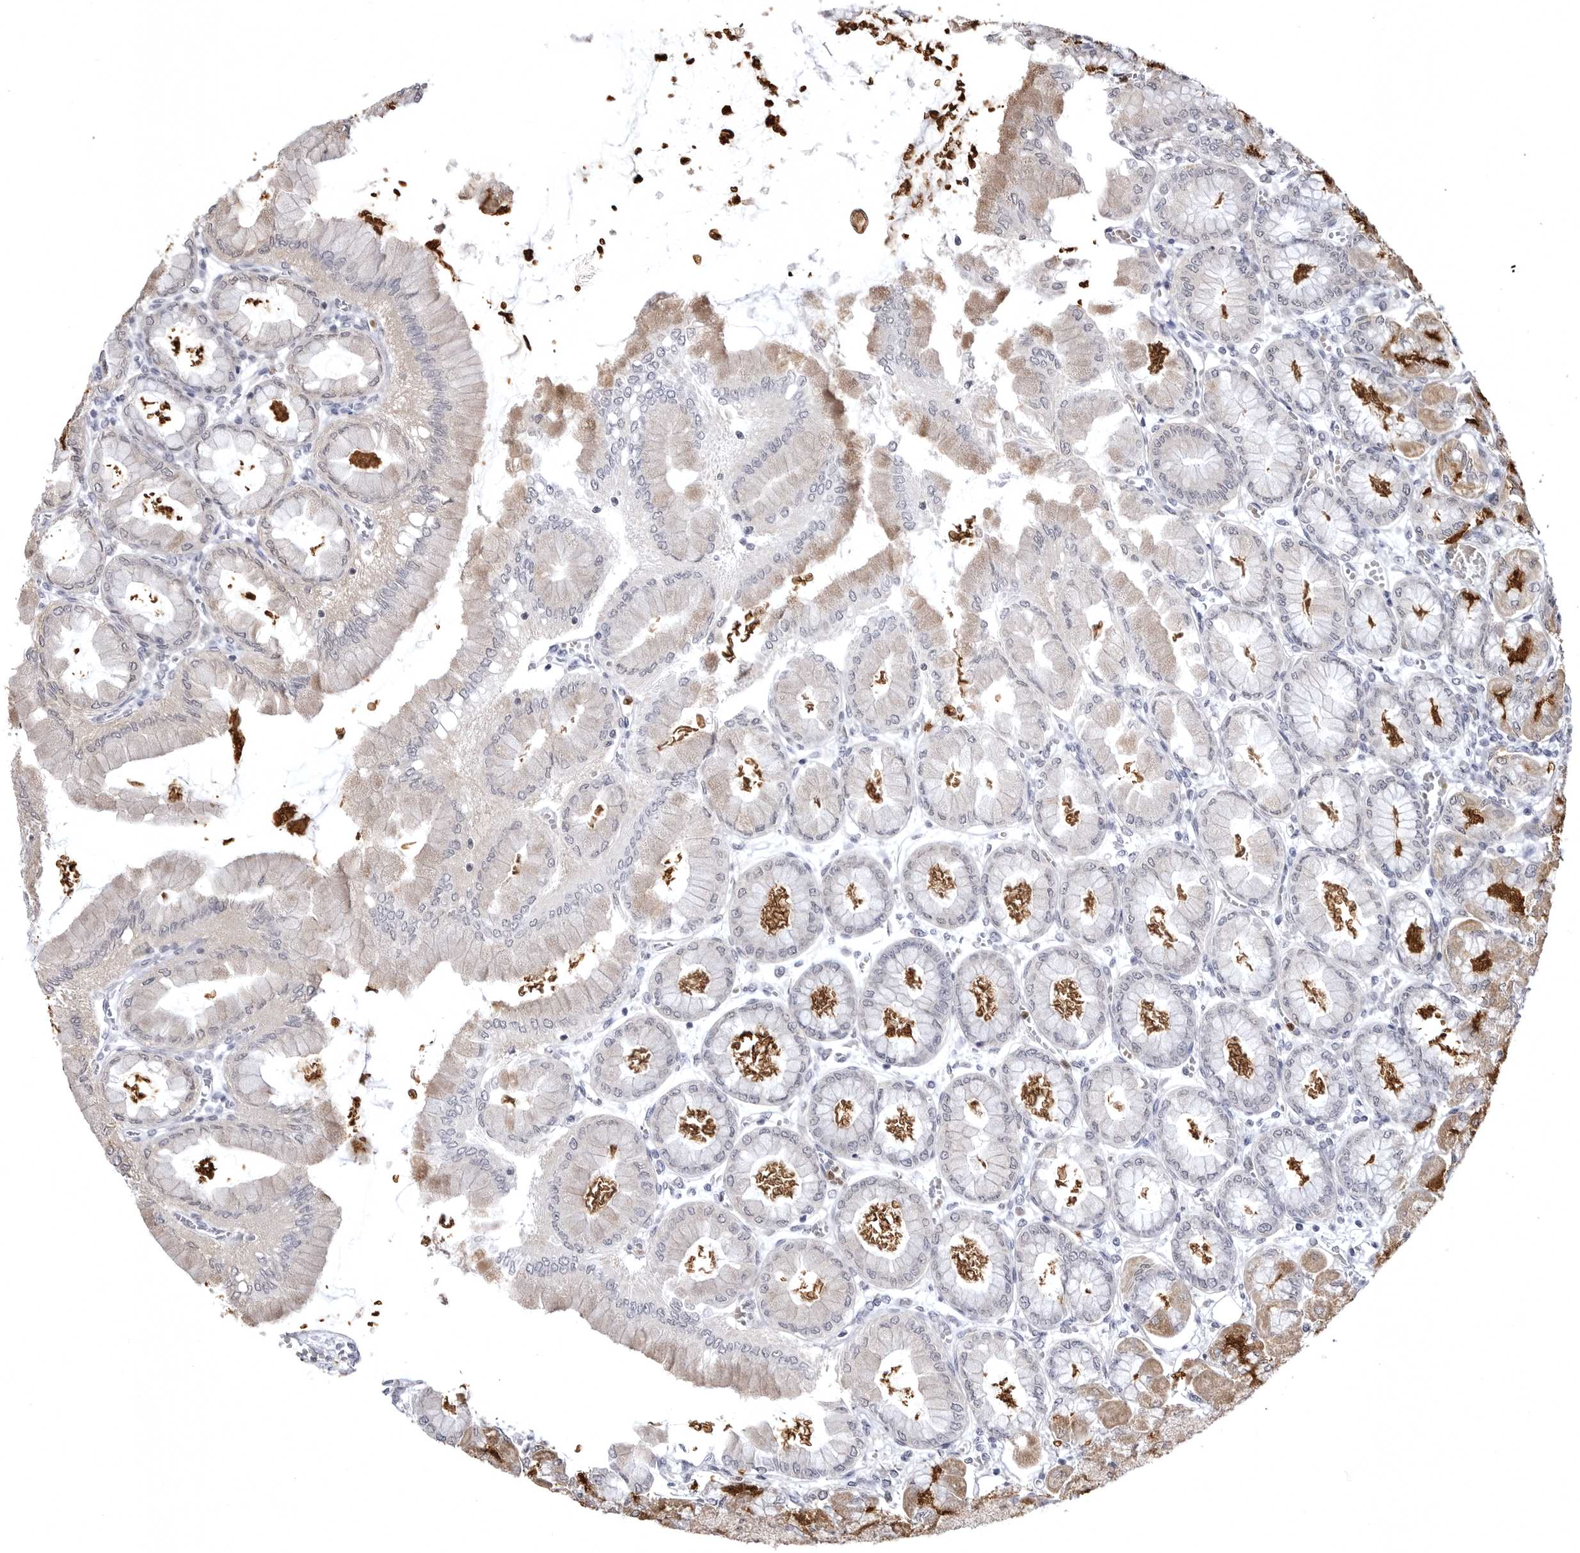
{"staining": {"intensity": "moderate", "quantity": "<25%", "location": "cytoplasmic/membranous"}, "tissue": "stomach", "cell_type": "Glandular cells", "image_type": "normal", "snomed": [{"axis": "morphology", "description": "Normal tissue, NOS"}, {"axis": "topography", "description": "Stomach, upper"}], "caption": "Stomach stained for a protein demonstrates moderate cytoplasmic/membranous positivity in glandular cells. (brown staining indicates protein expression, while blue staining denotes nuclei).", "gene": "STAP2", "patient": {"sex": "female", "age": 56}}